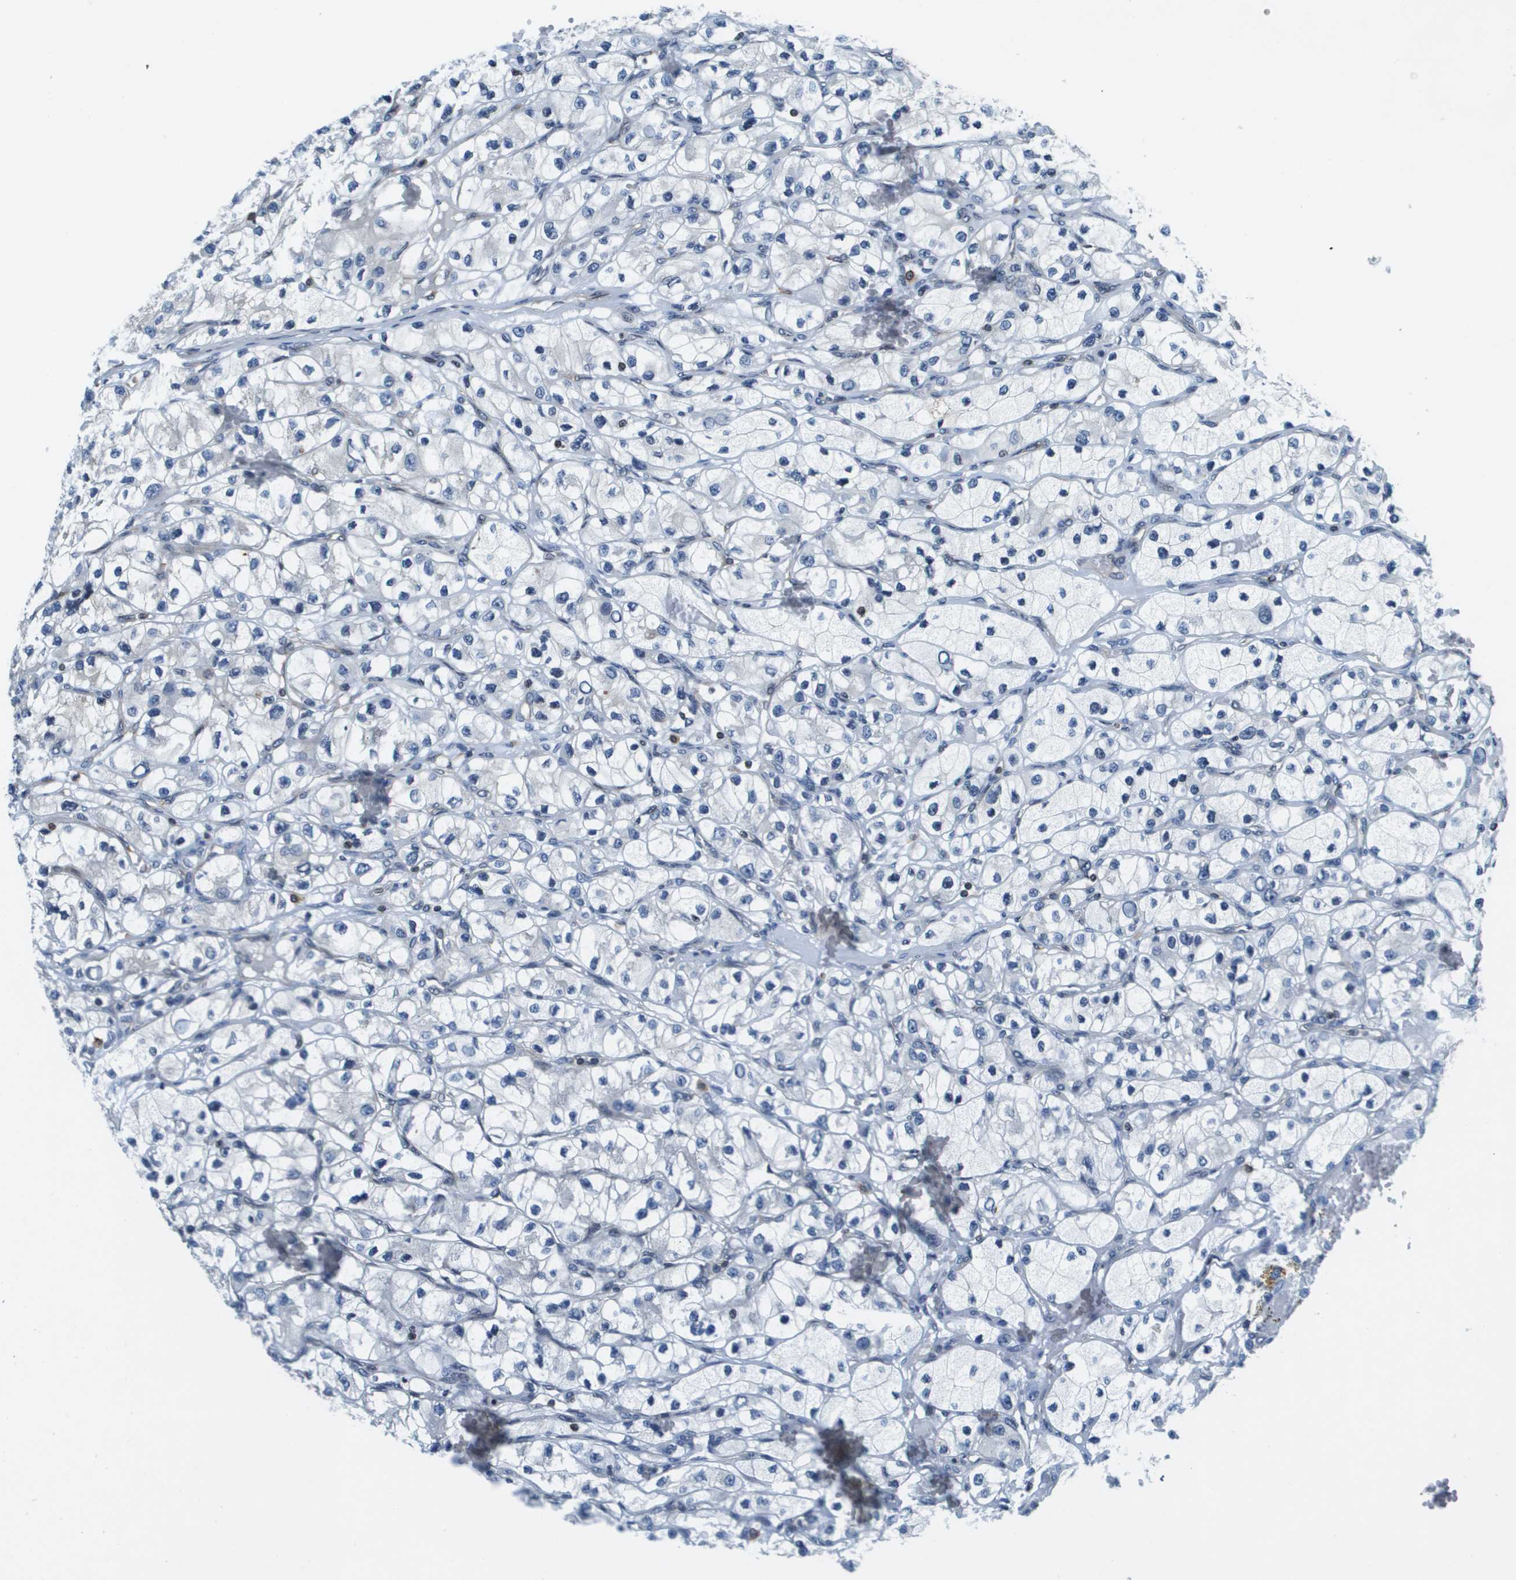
{"staining": {"intensity": "negative", "quantity": "none", "location": "none"}, "tissue": "renal cancer", "cell_type": "Tumor cells", "image_type": "cancer", "snomed": [{"axis": "morphology", "description": "Adenocarcinoma, NOS"}, {"axis": "topography", "description": "Kidney"}], "caption": "Tumor cells are negative for protein expression in human adenocarcinoma (renal).", "gene": "ESYT1", "patient": {"sex": "female", "age": 57}}